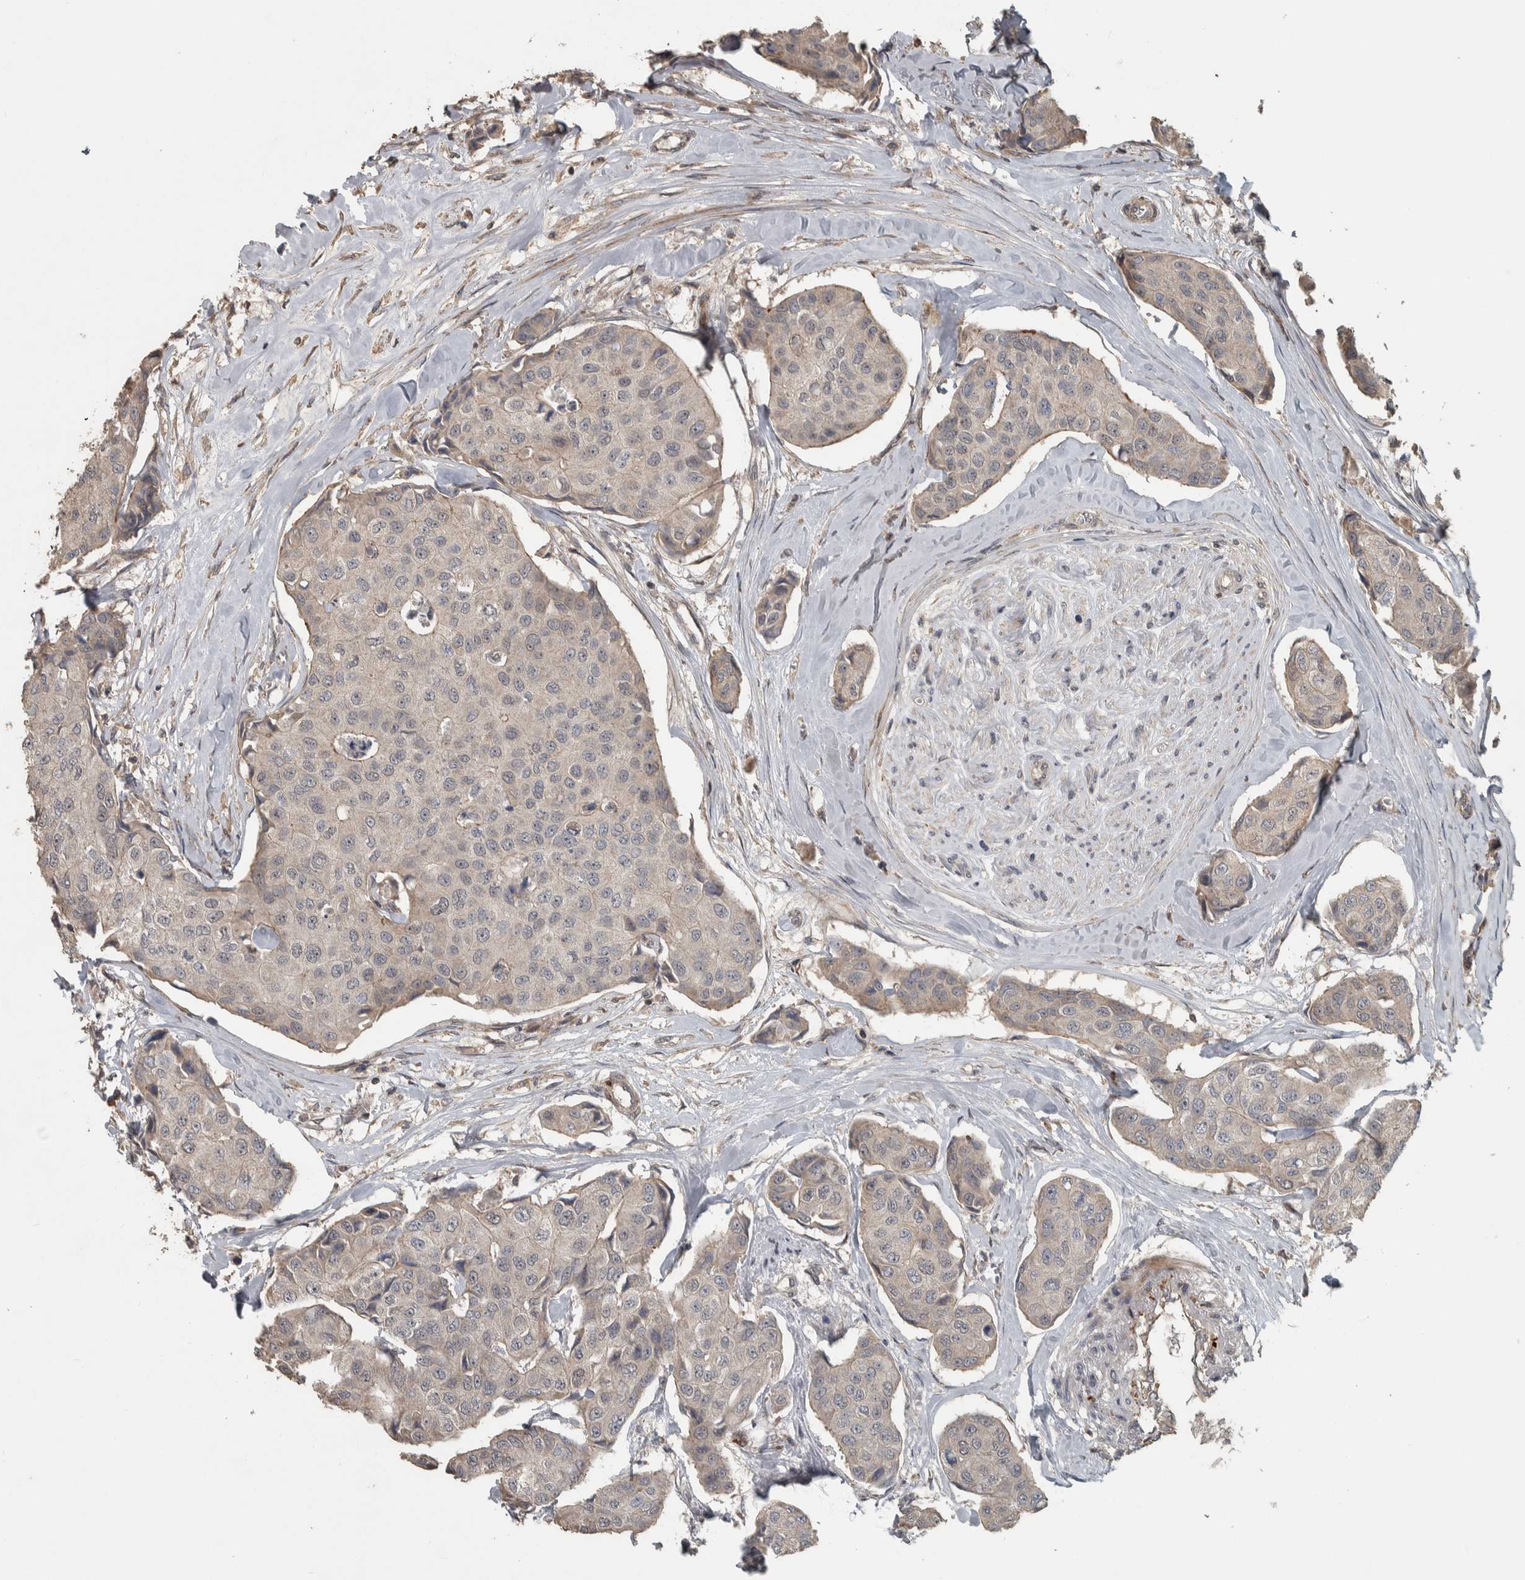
{"staining": {"intensity": "weak", "quantity": "<25%", "location": "cytoplasmic/membranous"}, "tissue": "breast cancer", "cell_type": "Tumor cells", "image_type": "cancer", "snomed": [{"axis": "morphology", "description": "Duct carcinoma"}, {"axis": "topography", "description": "Breast"}], "caption": "Immunohistochemistry (IHC) micrograph of breast cancer stained for a protein (brown), which exhibits no staining in tumor cells. (Brightfield microscopy of DAB immunohistochemistry at high magnification).", "gene": "ERAL1", "patient": {"sex": "female", "age": 80}}